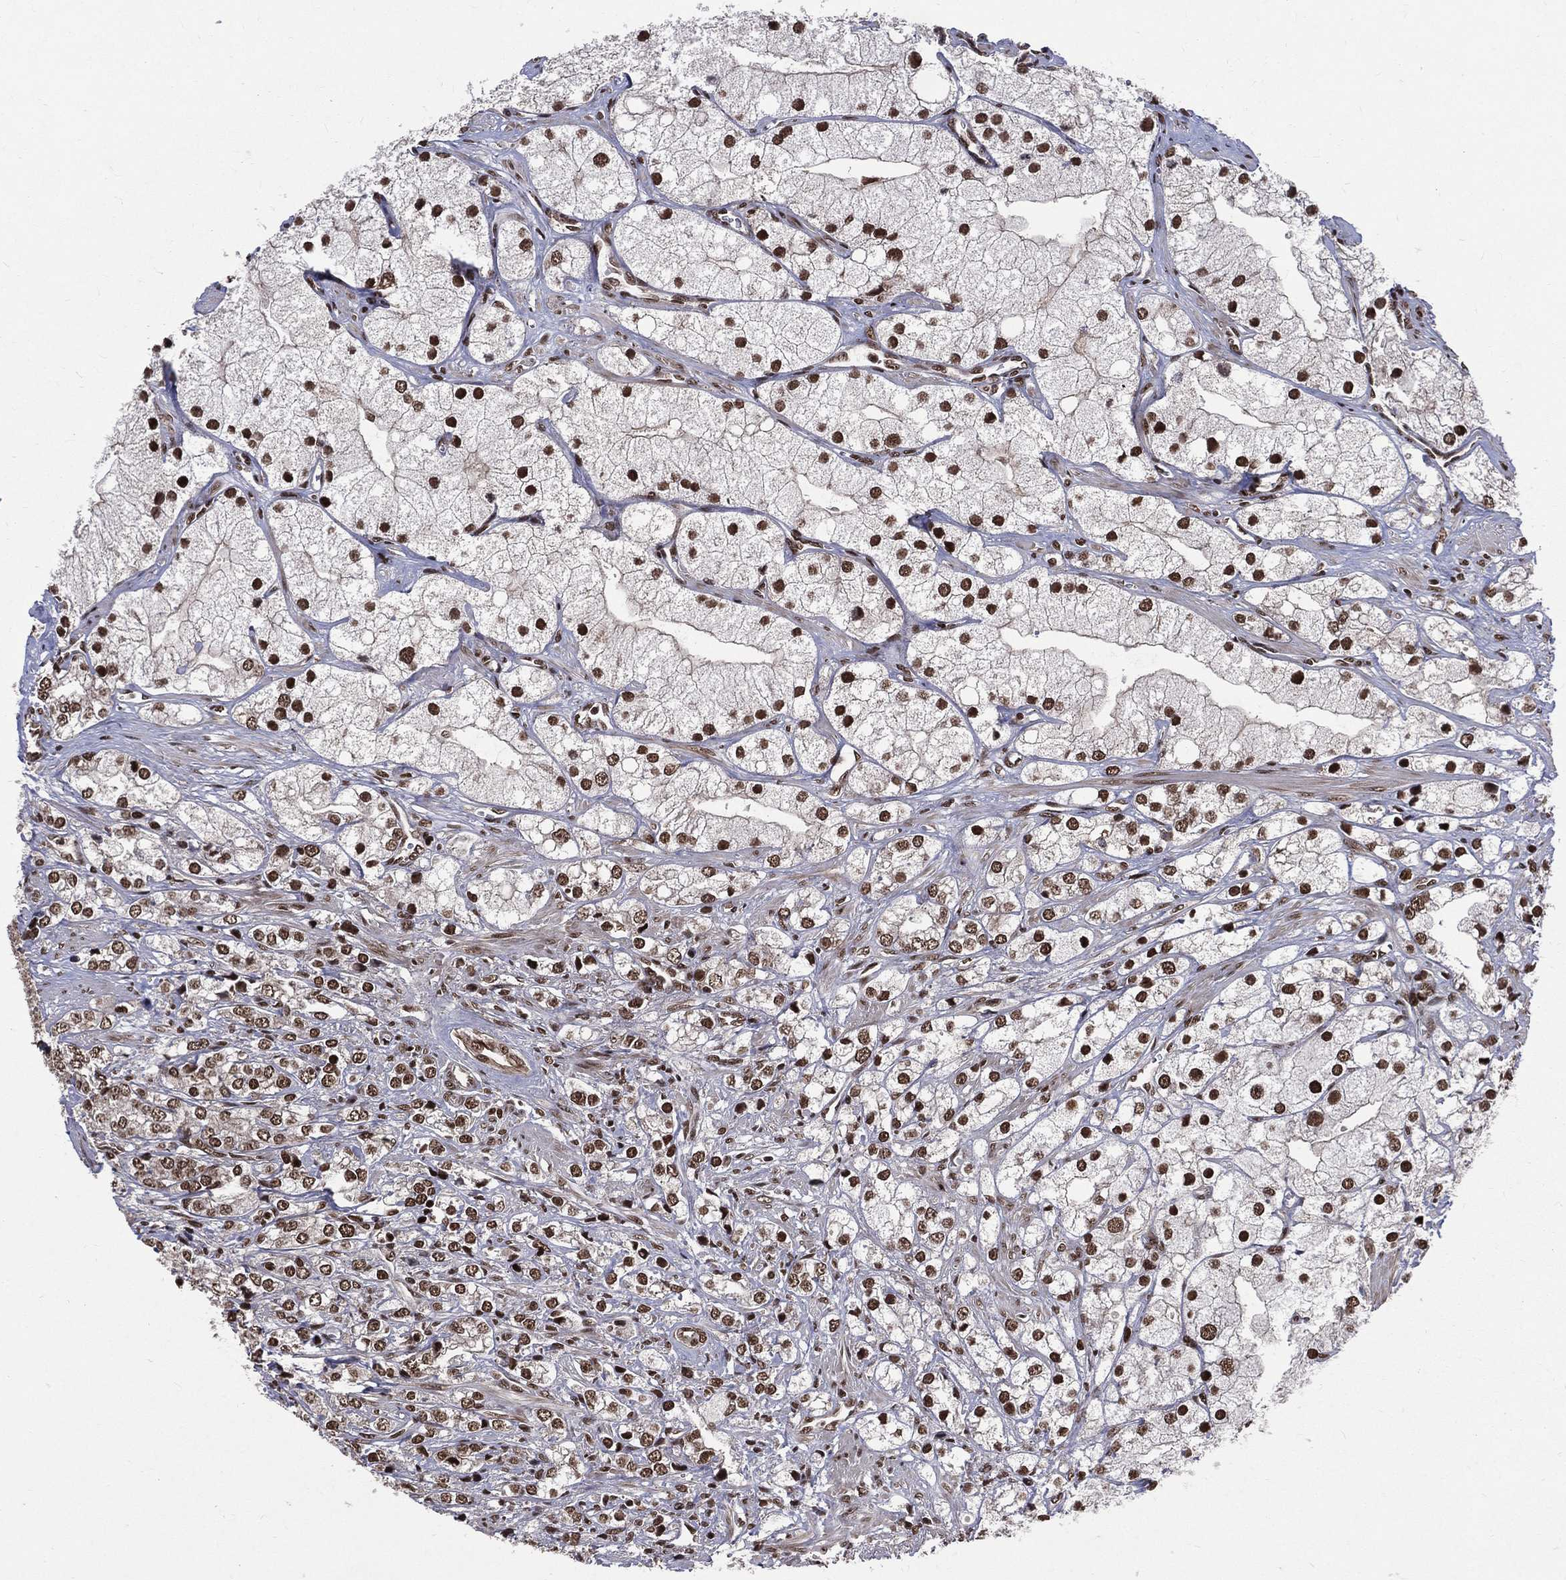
{"staining": {"intensity": "strong", "quantity": ">75%", "location": "nuclear"}, "tissue": "prostate cancer", "cell_type": "Tumor cells", "image_type": "cancer", "snomed": [{"axis": "morphology", "description": "Adenocarcinoma, NOS"}, {"axis": "topography", "description": "Prostate and seminal vesicle, NOS"}, {"axis": "topography", "description": "Prostate"}], "caption": "Immunohistochemical staining of human adenocarcinoma (prostate) demonstrates high levels of strong nuclear protein staining in about >75% of tumor cells.", "gene": "SMC3", "patient": {"sex": "male", "age": 79}}